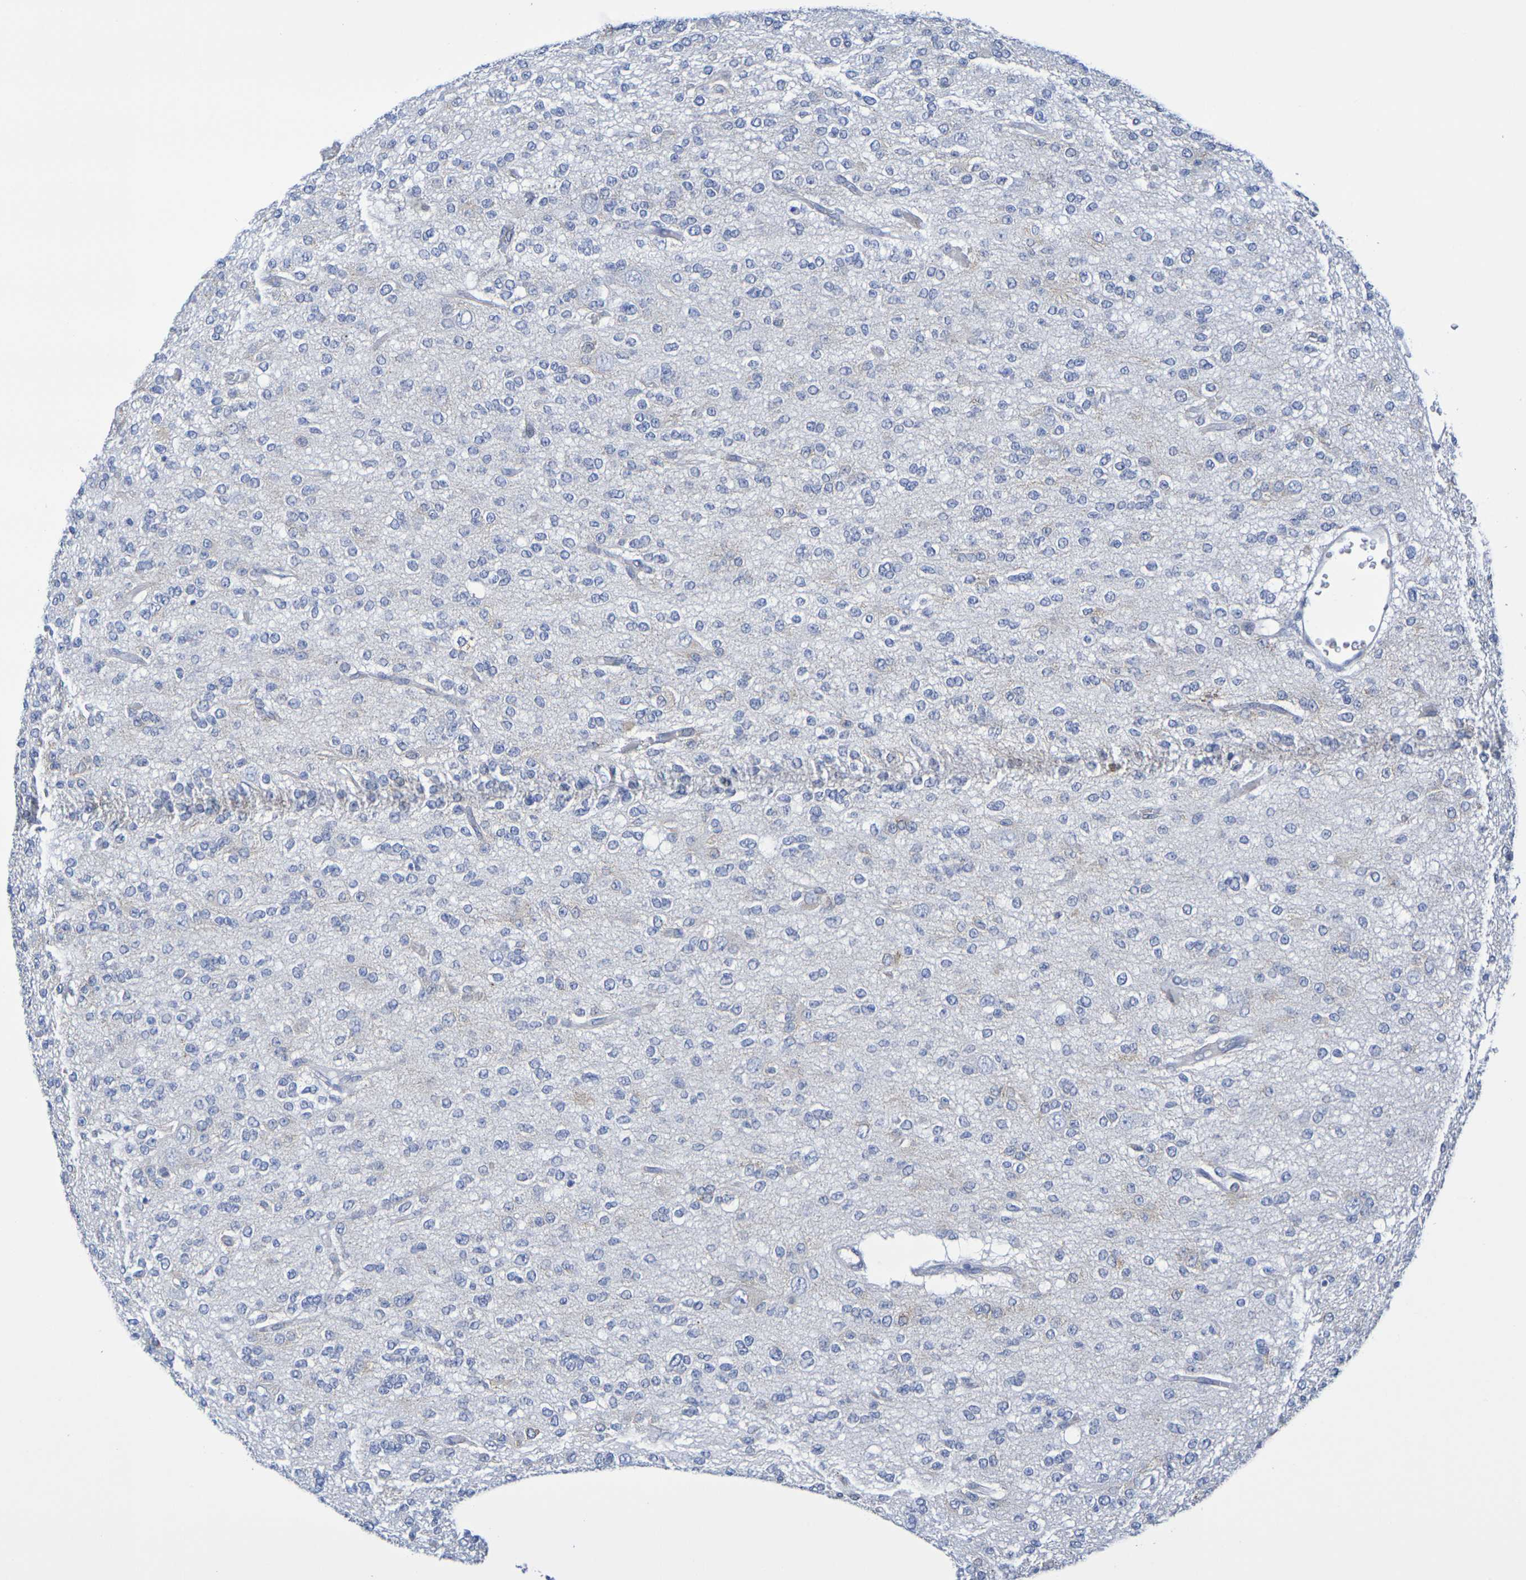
{"staining": {"intensity": "negative", "quantity": "none", "location": "none"}, "tissue": "glioma", "cell_type": "Tumor cells", "image_type": "cancer", "snomed": [{"axis": "morphology", "description": "Glioma, malignant, Low grade"}, {"axis": "topography", "description": "Brain"}], "caption": "Photomicrograph shows no protein staining in tumor cells of glioma tissue. (DAB immunohistochemistry (IHC), high magnification).", "gene": "TMCC3", "patient": {"sex": "male", "age": 38}}